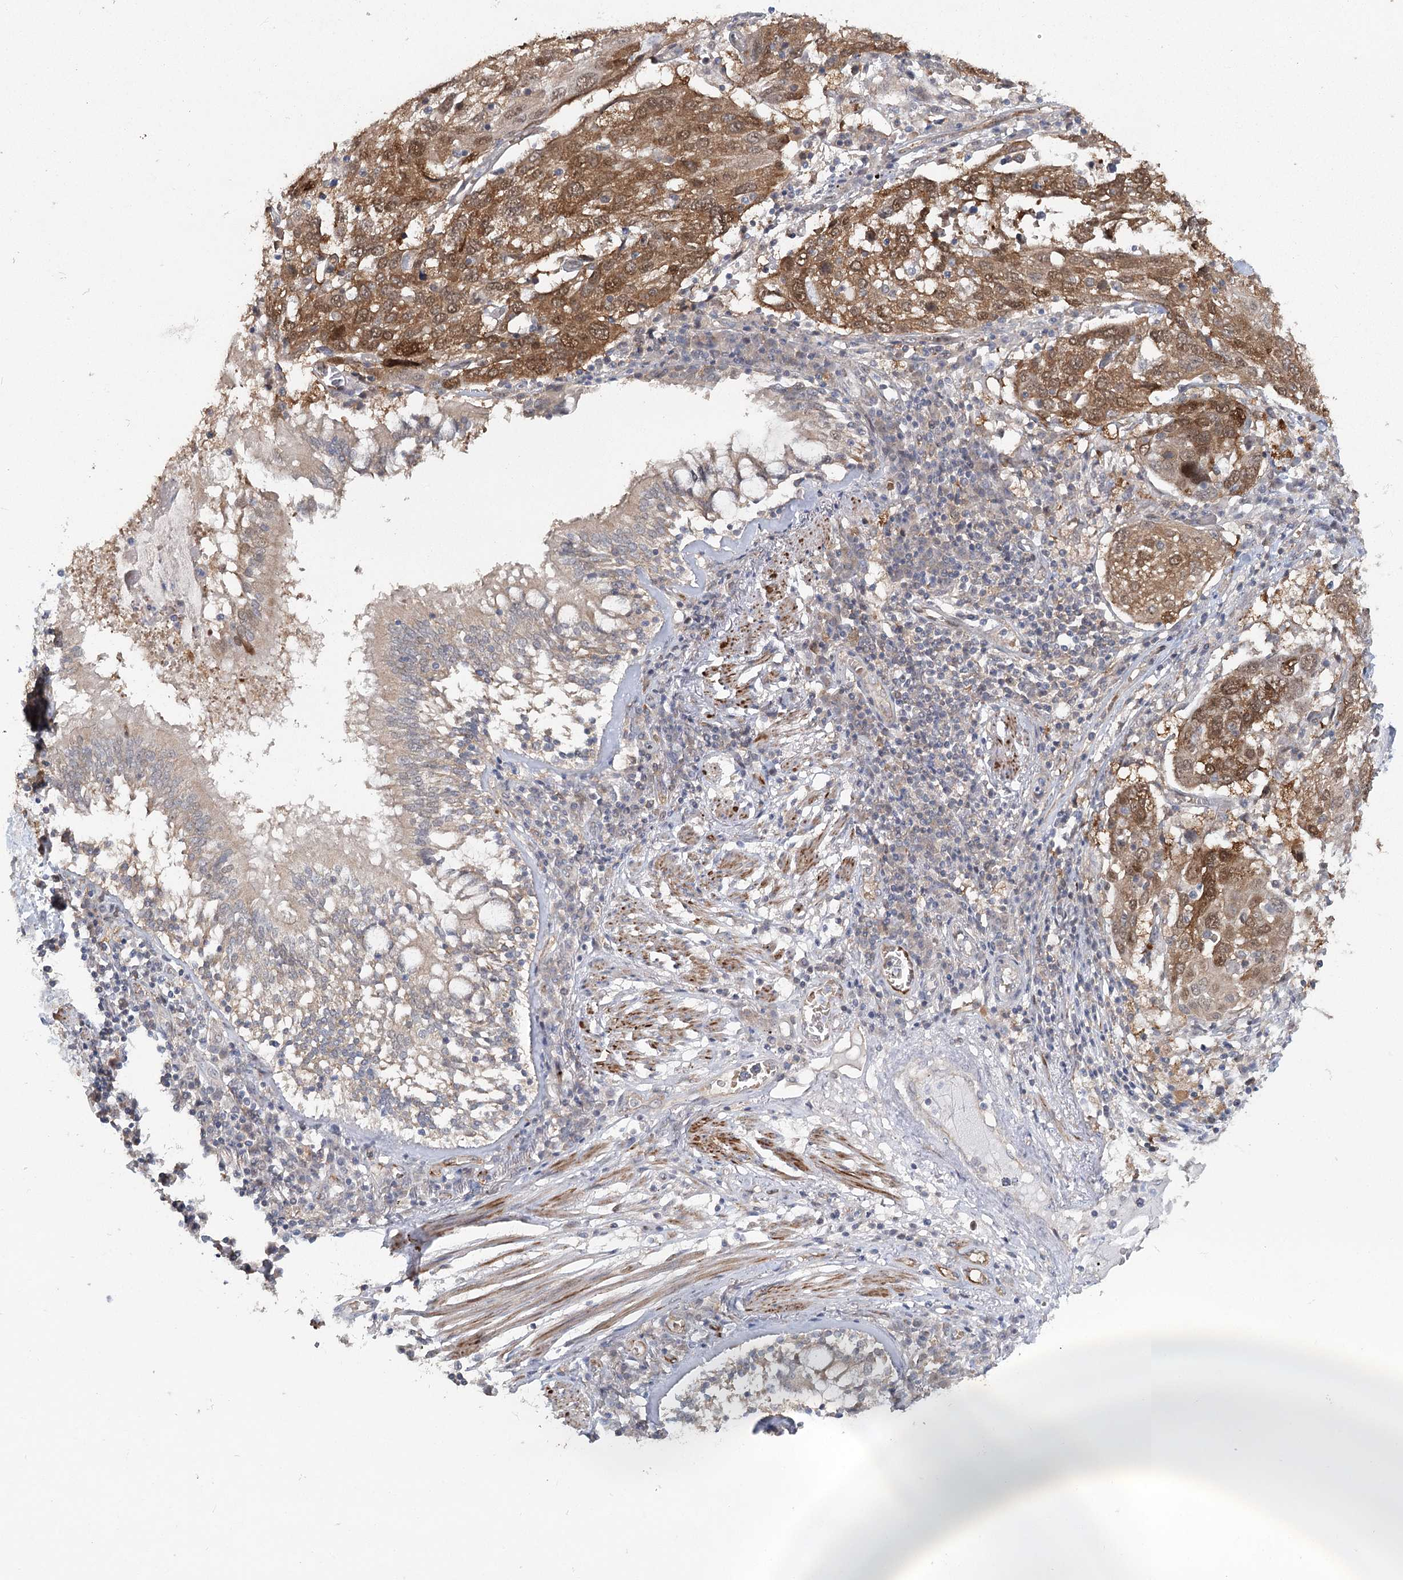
{"staining": {"intensity": "moderate", "quantity": ">75%", "location": "cytoplasmic/membranous"}, "tissue": "lung cancer", "cell_type": "Tumor cells", "image_type": "cancer", "snomed": [{"axis": "morphology", "description": "Squamous cell carcinoma, NOS"}, {"axis": "topography", "description": "Lung"}], "caption": "This is a photomicrograph of immunohistochemistry staining of lung cancer (squamous cell carcinoma), which shows moderate expression in the cytoplasmic/membranous of tumor cells.", "gene": "MAP3K13", "patient": {"sex": "male", "age": 65}}